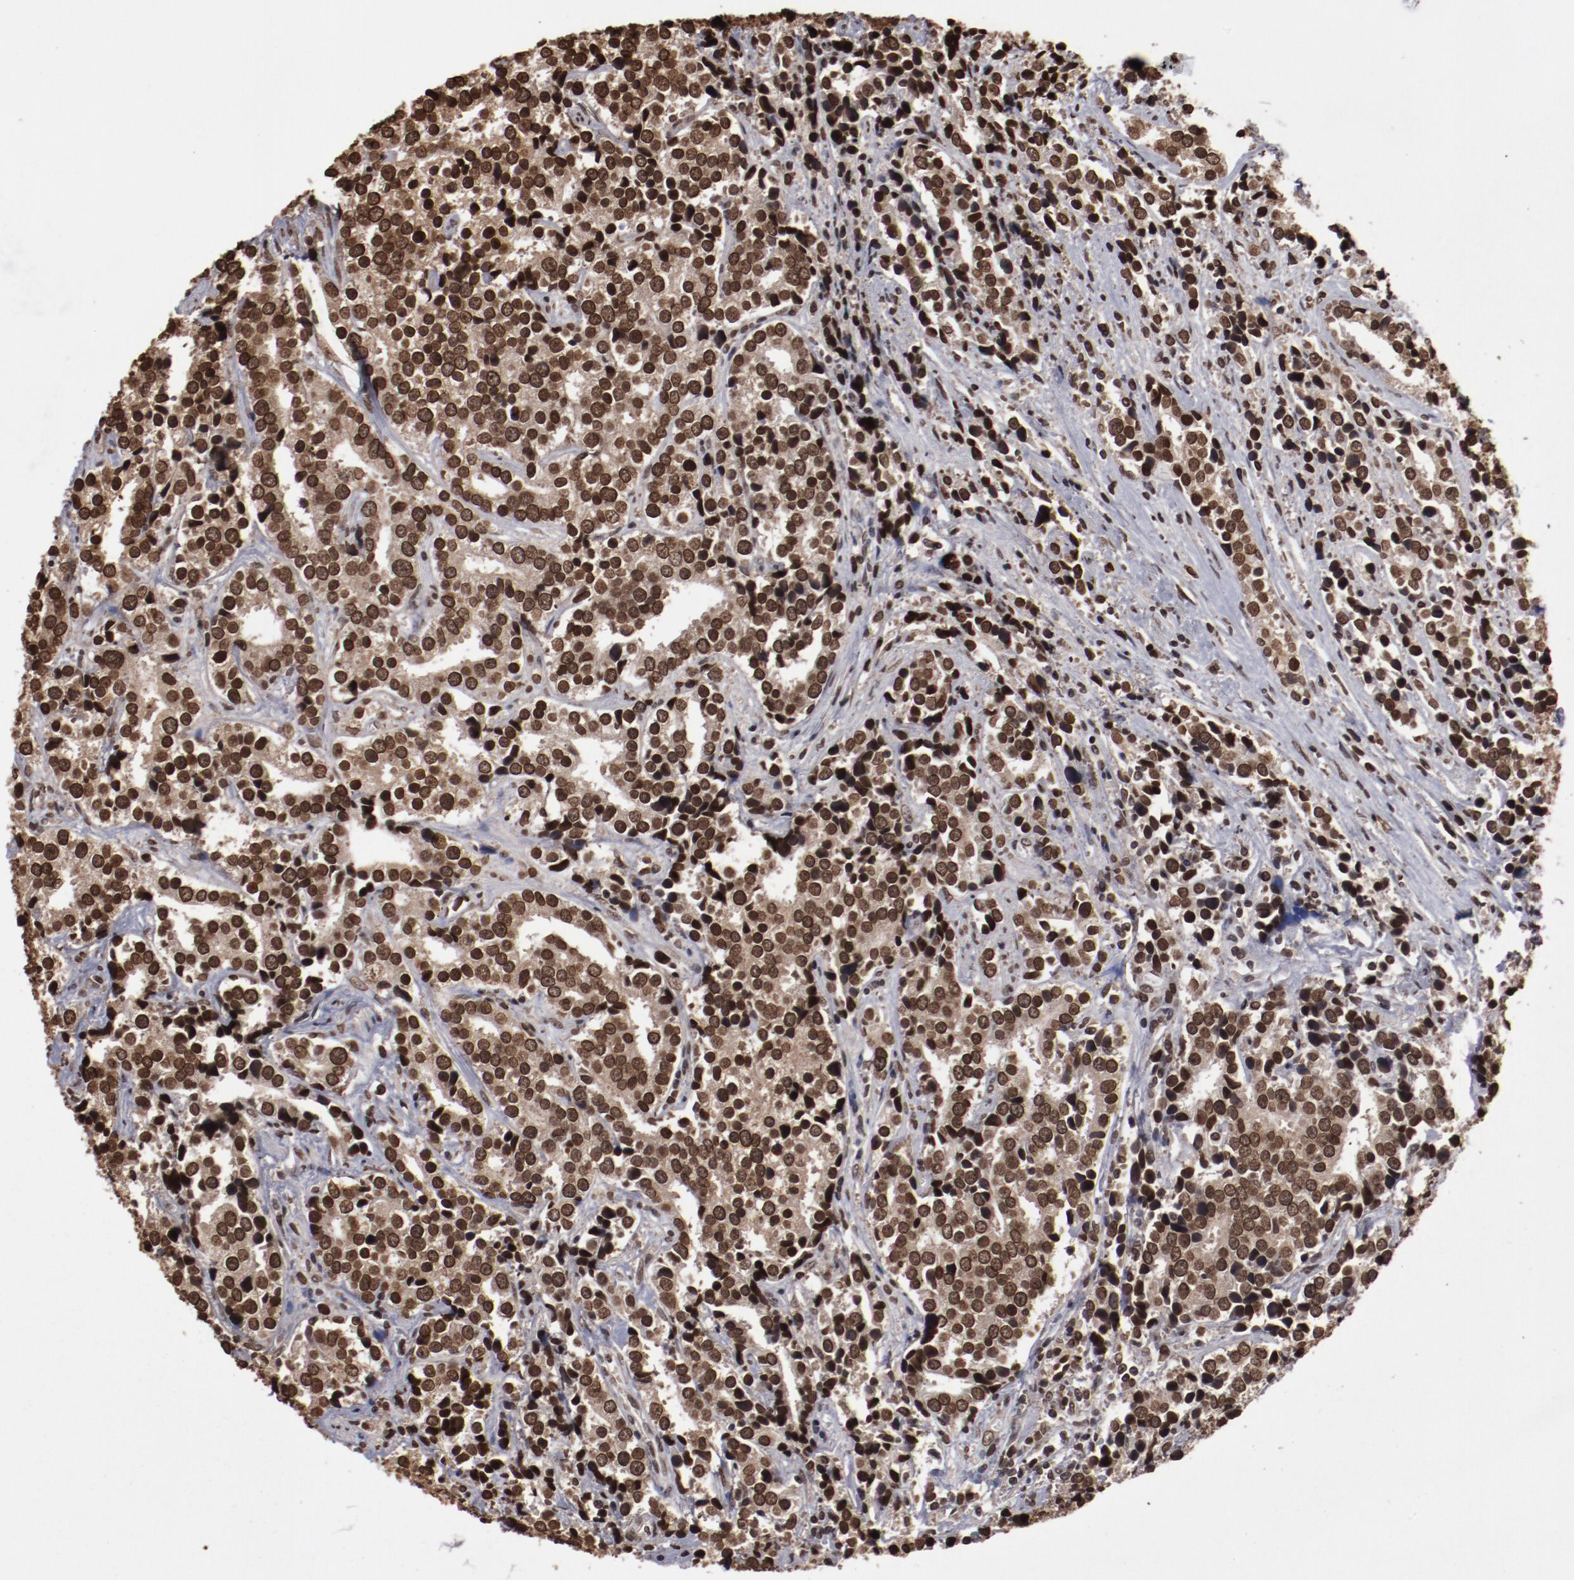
{"staining": {"intensity": "strong", "quantity": ">75%", "location": "nuclear"}, "tissue": "prostate cancer", "cell_type": "Tumor cells", "image_type": "cancer", "snomed": [{"axis": "morphology", "description": "Adenocarcinoma, High grade"}, {"axis": "topography", "description": "Prostate"}], "caption": "There is high levels of strong nuclear staining in tumor cells of prostate cancer (adenocarcinoma (high-grade)), as demonstrated by immunohistochemical staining (brown color).", "gene": "AKT1", "patient": {"sex": "male", "age": 71}}